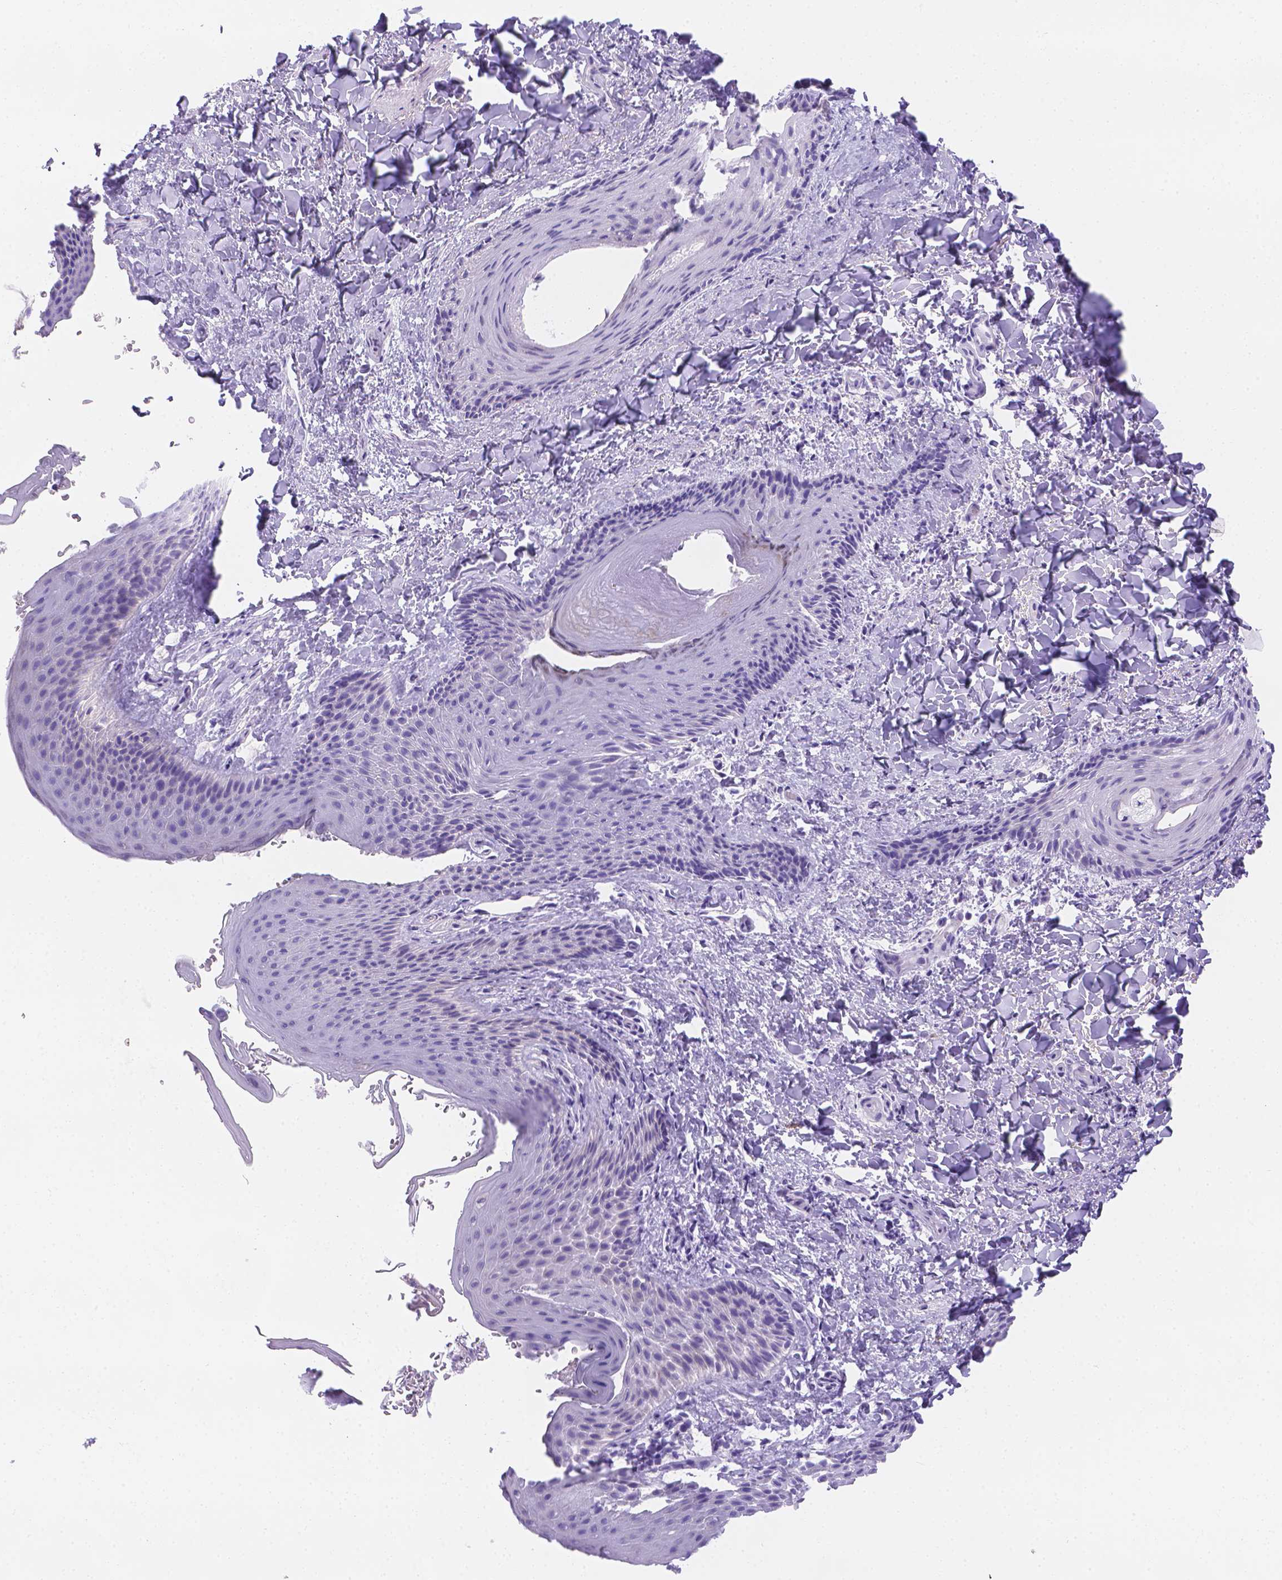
{"staining": {"intensity": "negative", "quantity": "none", "location": "none"}, "tissue": "skin", "cell_type": "Epidermal cells", "image_type": "normal", "snomed": [{"axis": "morphology", "description": "Normal tissue, NOS"}, {"axis": "topography", "description": "Anal"}], "caption": "Immunohistochemistry (IHC) histopathology image of benign skin: skin stained with DAB (3,3'-diaminobenzidine) exhibits no significant protein expression in epidermal cells. The staining is performed using DAB brown chromogen with nuclei counter-stained in using hematoxylin.", "gene": "MLN", "patient": {"sex": "male", "age": 36}}